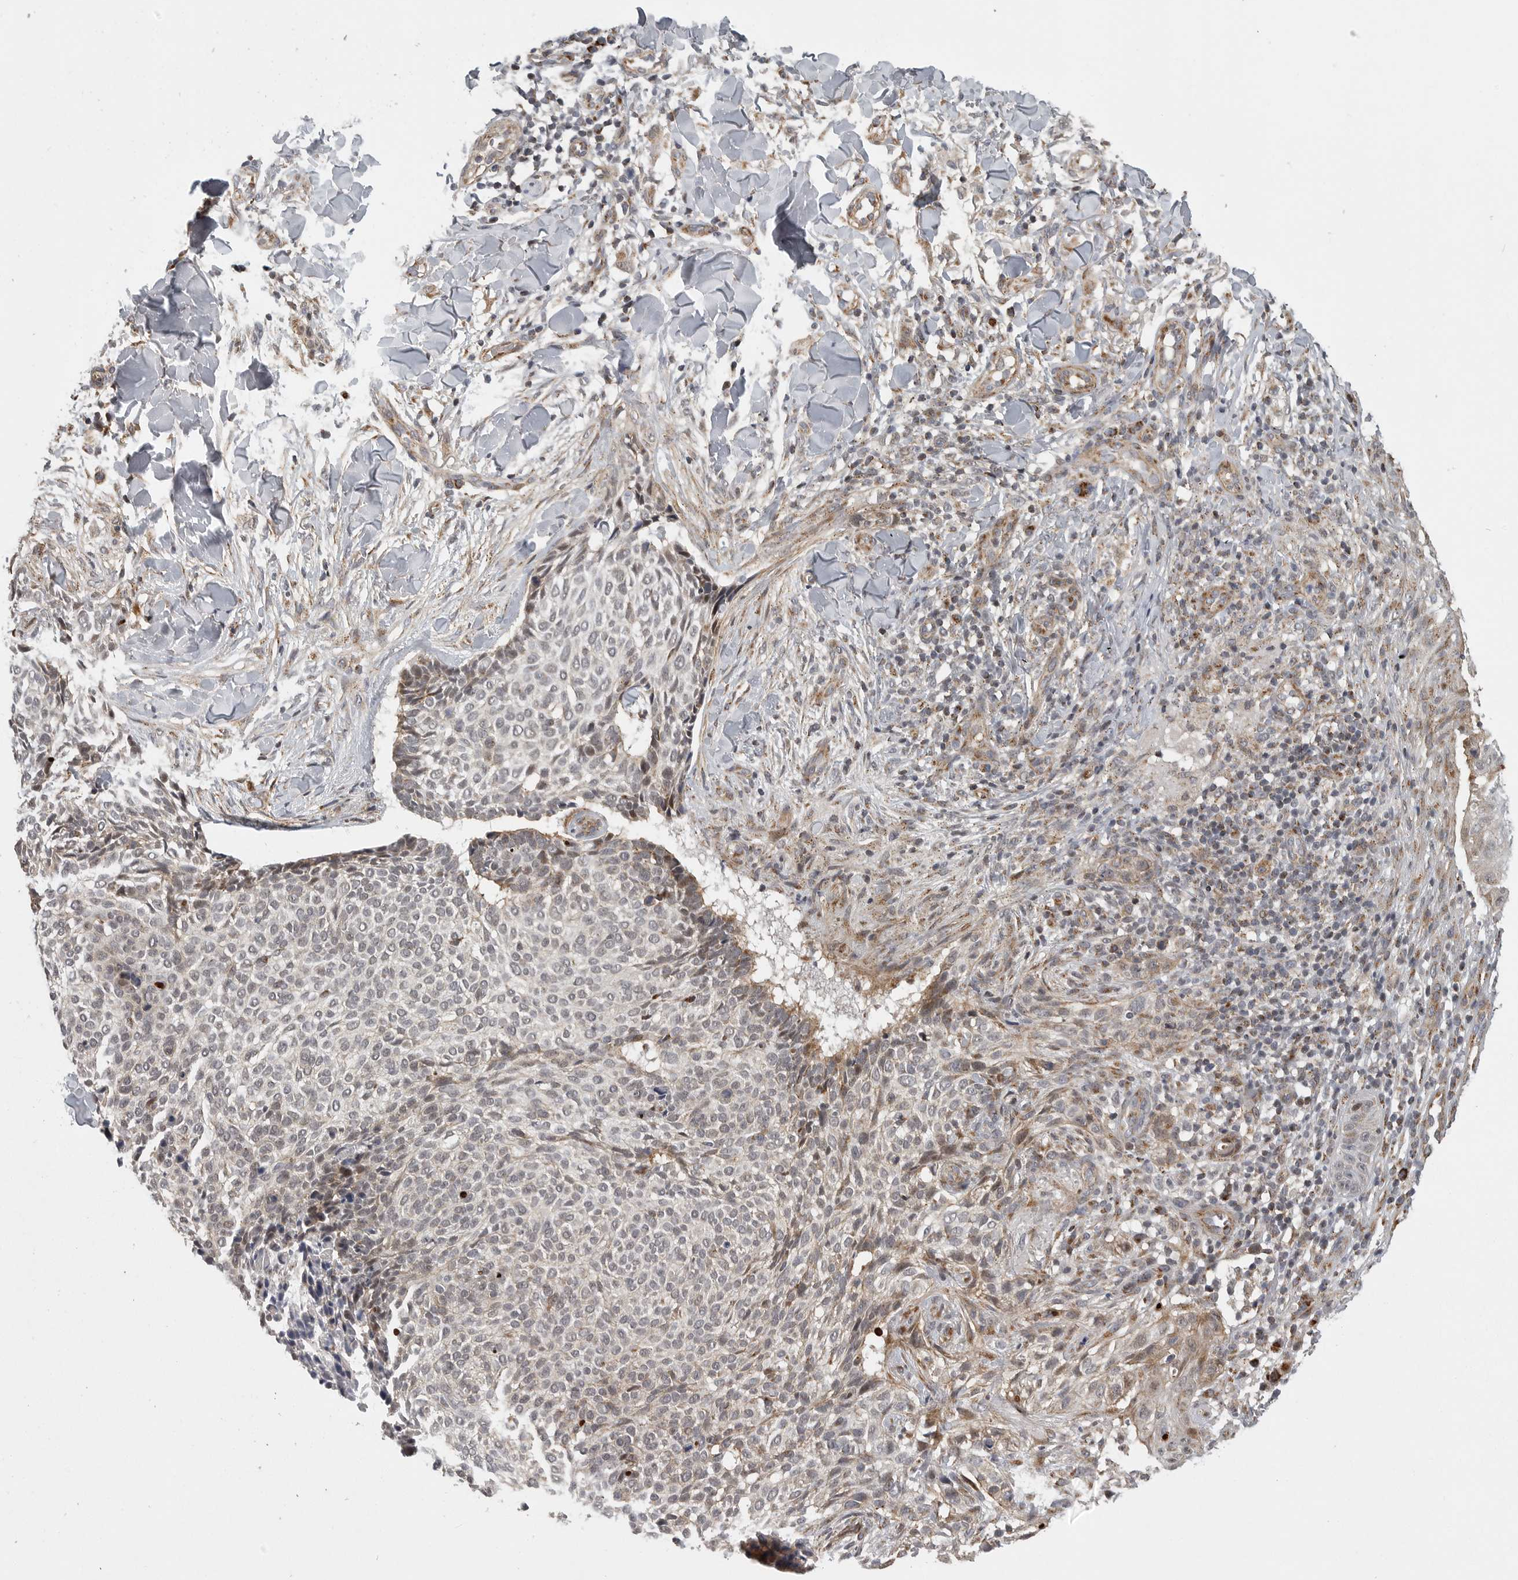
{"staining": {"intensity": "weak", "quantity": "<25%", "location": "cytoplasmic/membranous"}, "tissue": "skin cancer", "cell_type": "Tumor cells", "image_type": "cancer", "snomed": [{"axis": "morphology", "description": "Normal tissue, NOS"}, {"axis": "morphology", "description": "Basal cell carcinoma"}, {"axis": "topography", "description": "Skin"}], "caption": "Tumor cells are negative for brown protein staining in basal cell carcinoma (skin).", "gene": "TMPRSS11F", "patient": {"sex": "male", "age": 67}}